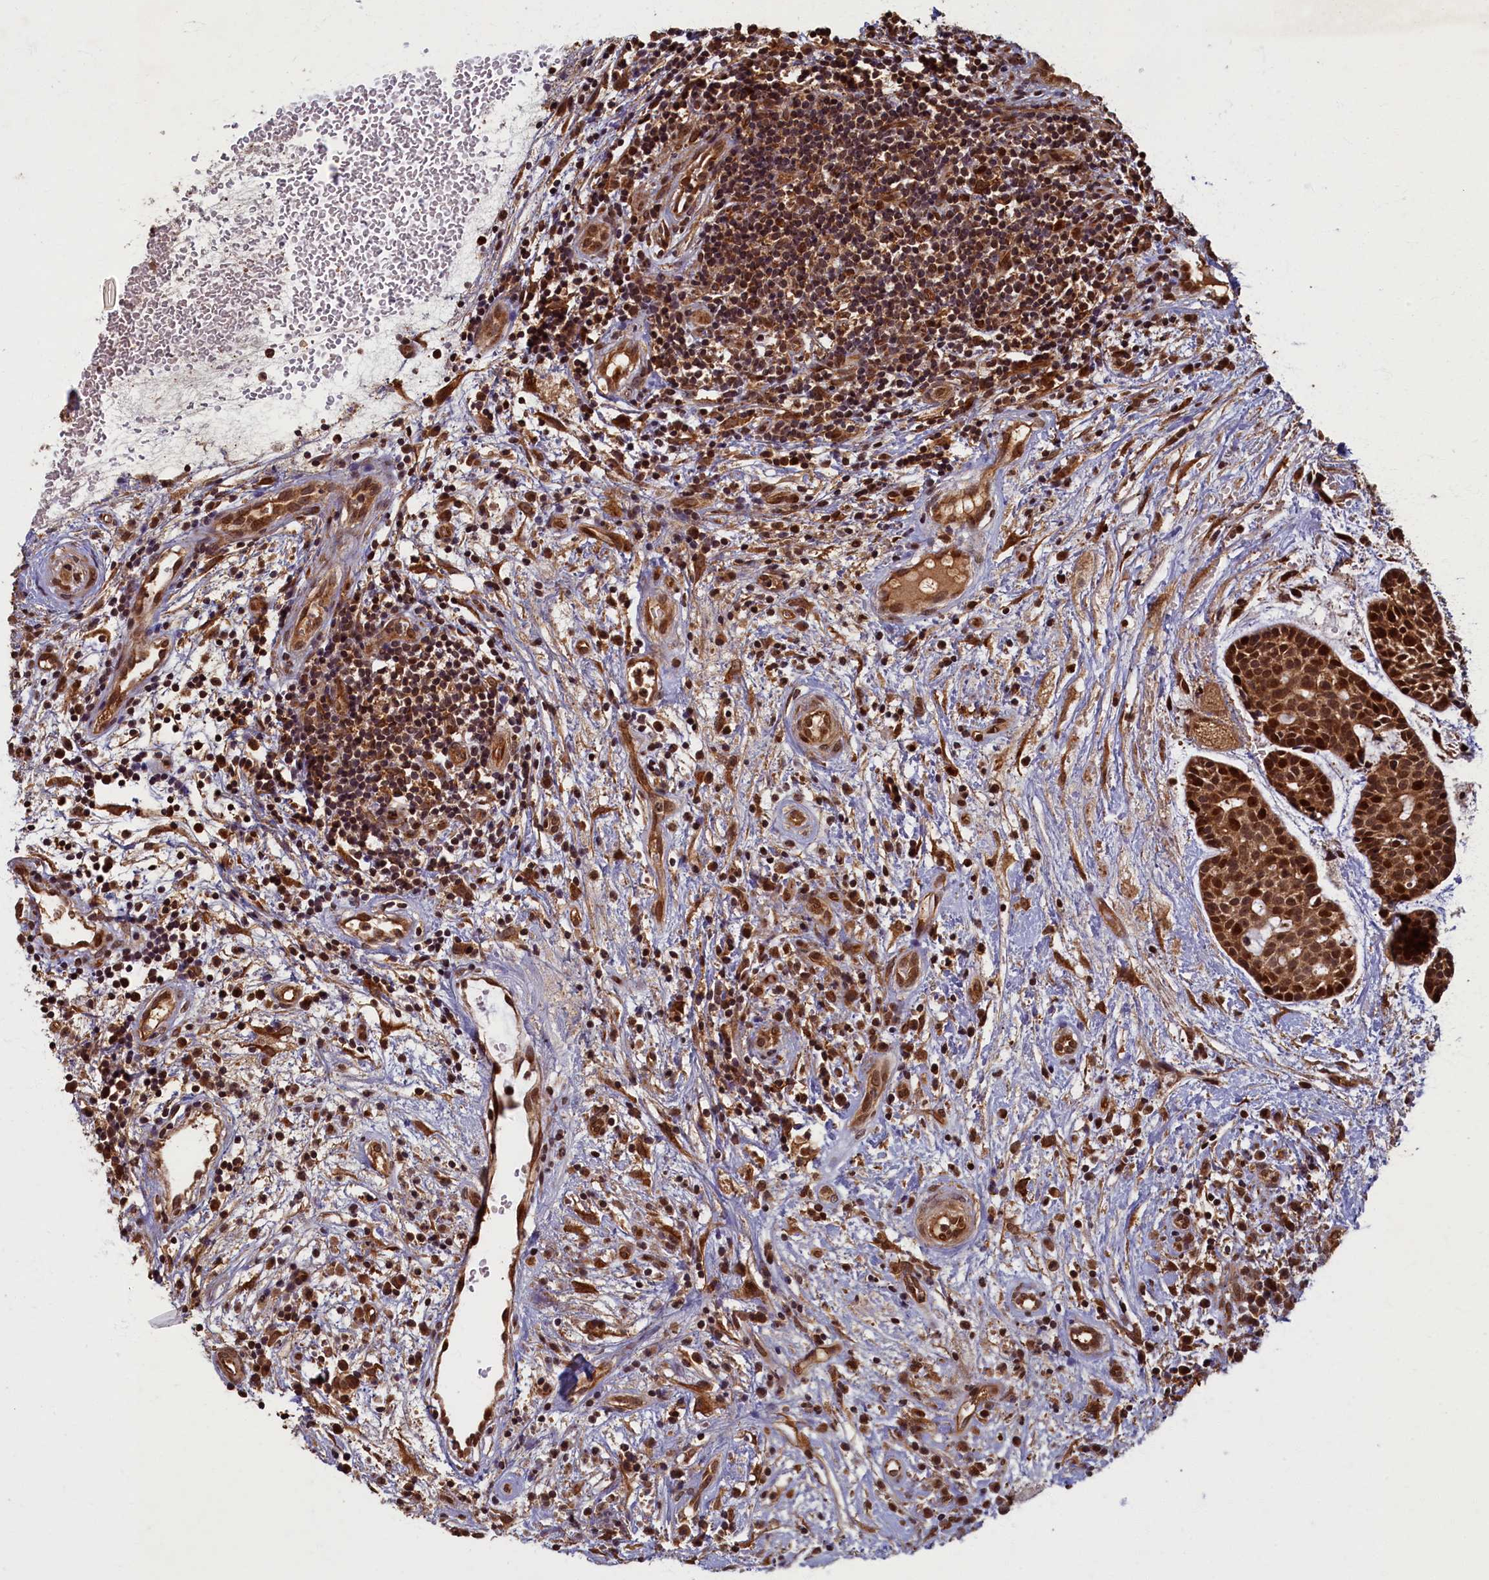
{"staining": {"intensity": "strong", "quantity": ">75%", "location": "cytoplasmic/membranous,nuclear"}, "tissue": "head and neck cancer", "cell_type": "Tumor cells", "image_type": "cancer", "snomed": [{"axis": "morphology", "description": "Adenocarcinoma, NOS"}, {"axis": "topography", "description": "Subcutis"}, {"axis": "topography", "description": "Head-Neck"}], "caption": "Head and neck cancer was stained to show a protein in brown. There is high levels of strong cytoplasmic/membranous and nuclear positivity in approximately >75% of tumor cells.", "gene": "BRCA1", "patient": {"sex": "female", "age": 73}}